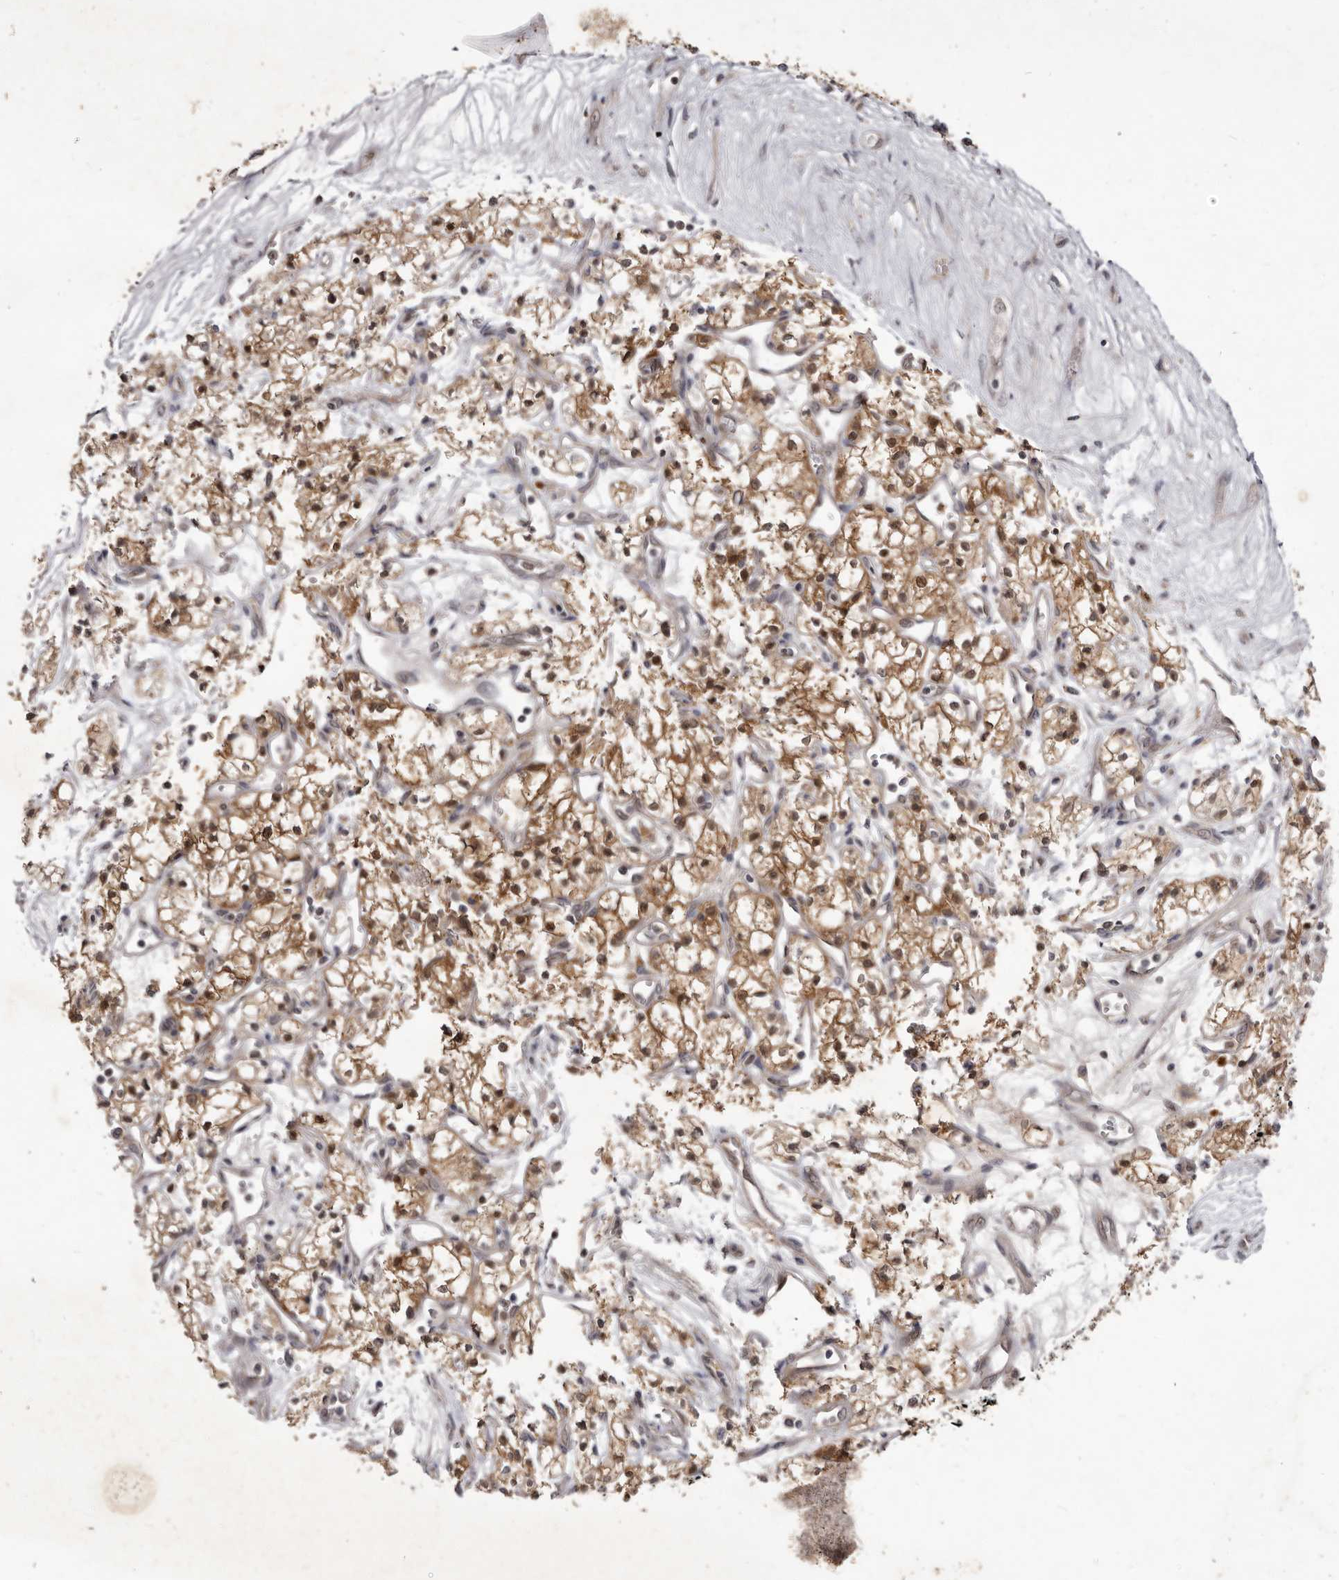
{"staining": {"intensity": "moderate", "quantity": ">75%", "location": "cytoplasmic/membranous,nuclear"}, "tissue": "renal cancer", "cell_type": "Tumor cells", "image_type": "cancer", "snomed": [{"axis": "morphology", "description": "Adenocarcinoma, NOS"}, {"axis": "topography", "description": "Kidney"}], "caption": "Renal cancer stained for a protein (brown) exhibits moderate cytoplasmic/membranous and nuclear positive staining in approximately >75% of tumor cells.", "gene": "ACLY", "patient": {"sex": "male", "age": 59}}